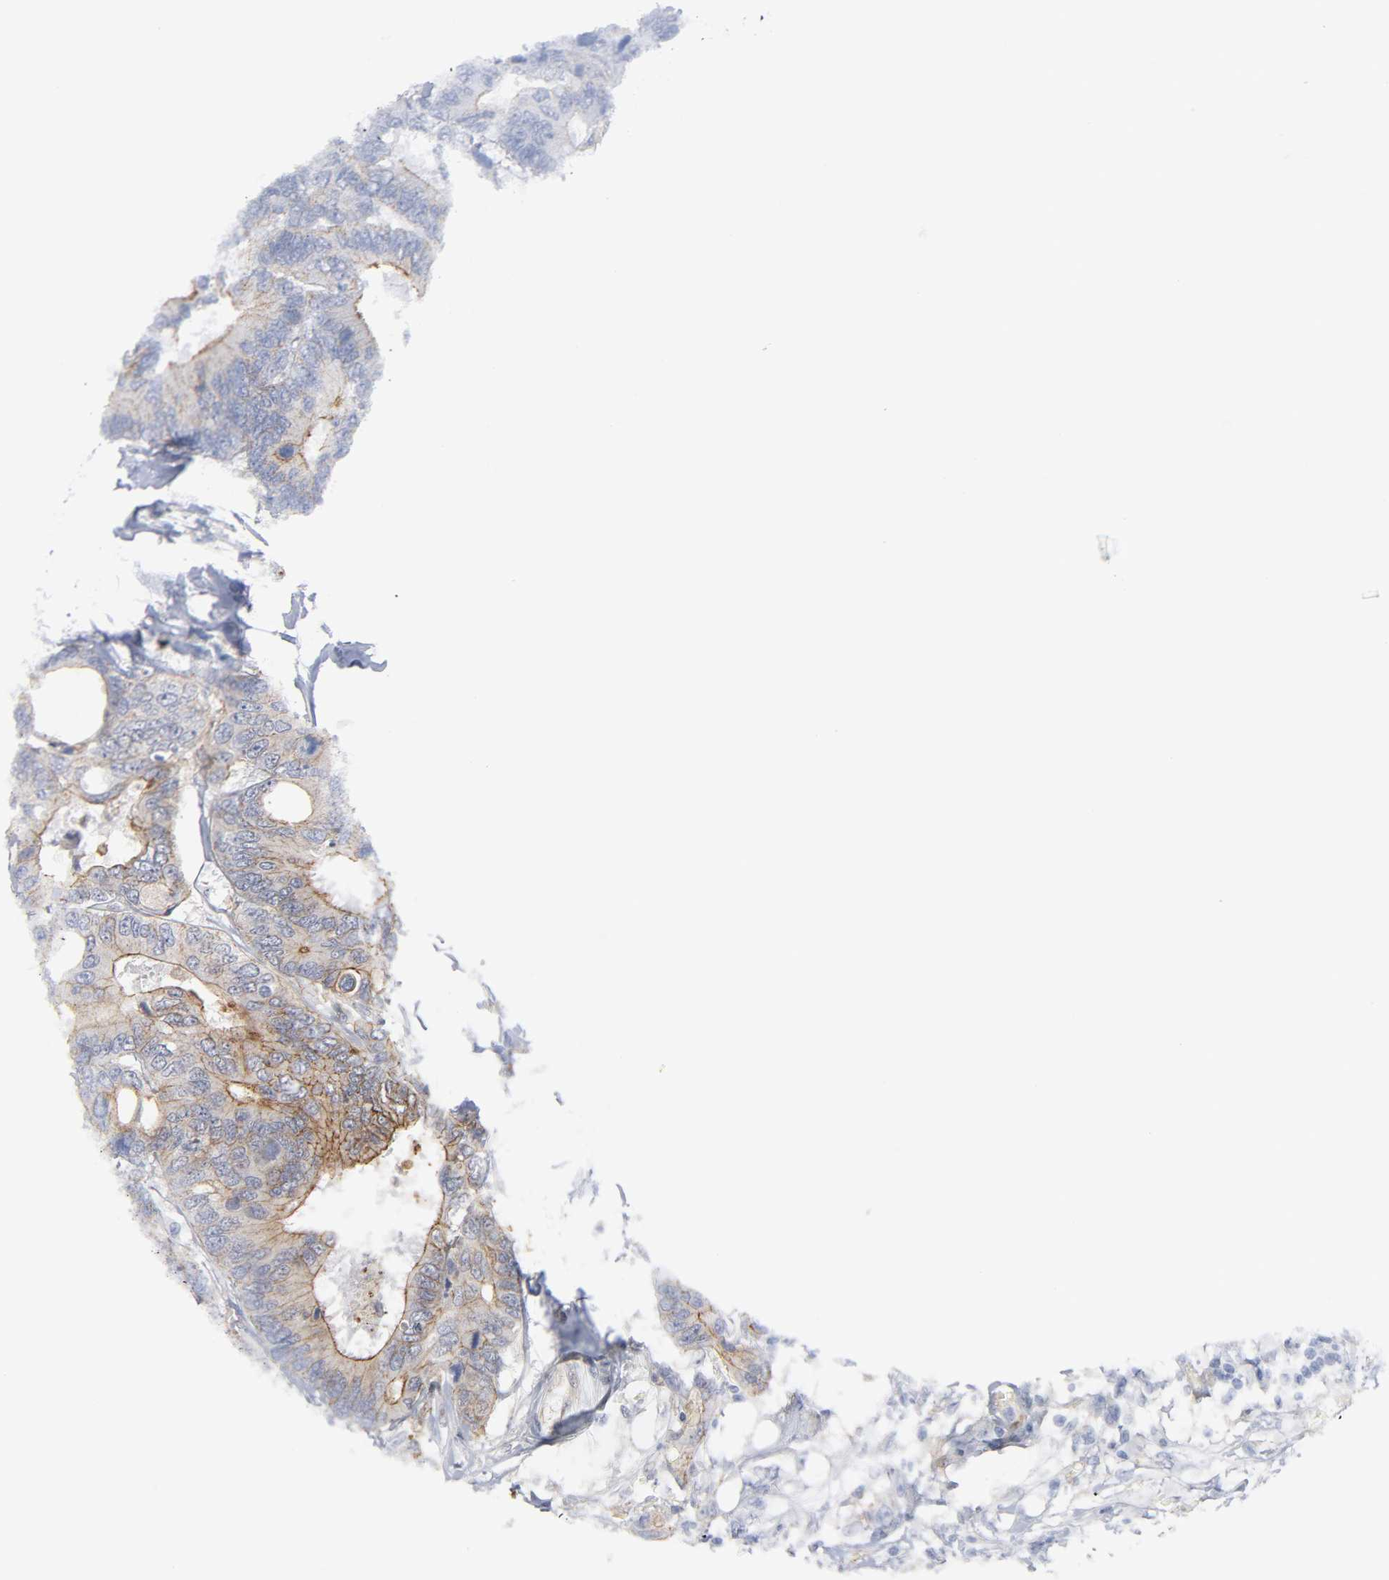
{"staining": {"intensity": "strong", "quantity": ">75%", "location": "cytoplasmic/membranous"}, "tissue": "colorectal cancer", "cell_type": "Tumor cells", "image_type": "cancer", "snomed": [{"axis": "morphology", "description": "Adenocarcinoma, NOS"}, {"axis": "topography", "description": "Rectum"}], "caption": "An image of colorectal cancer stained for a protein shows strong cytoplasmic/membranous brown staining in tumor cells. Ihc stains the protein in brown and the nuclei are stained blue.", "gene": "SPTAN1", "patient": {"sex": "male", "age": 55}}